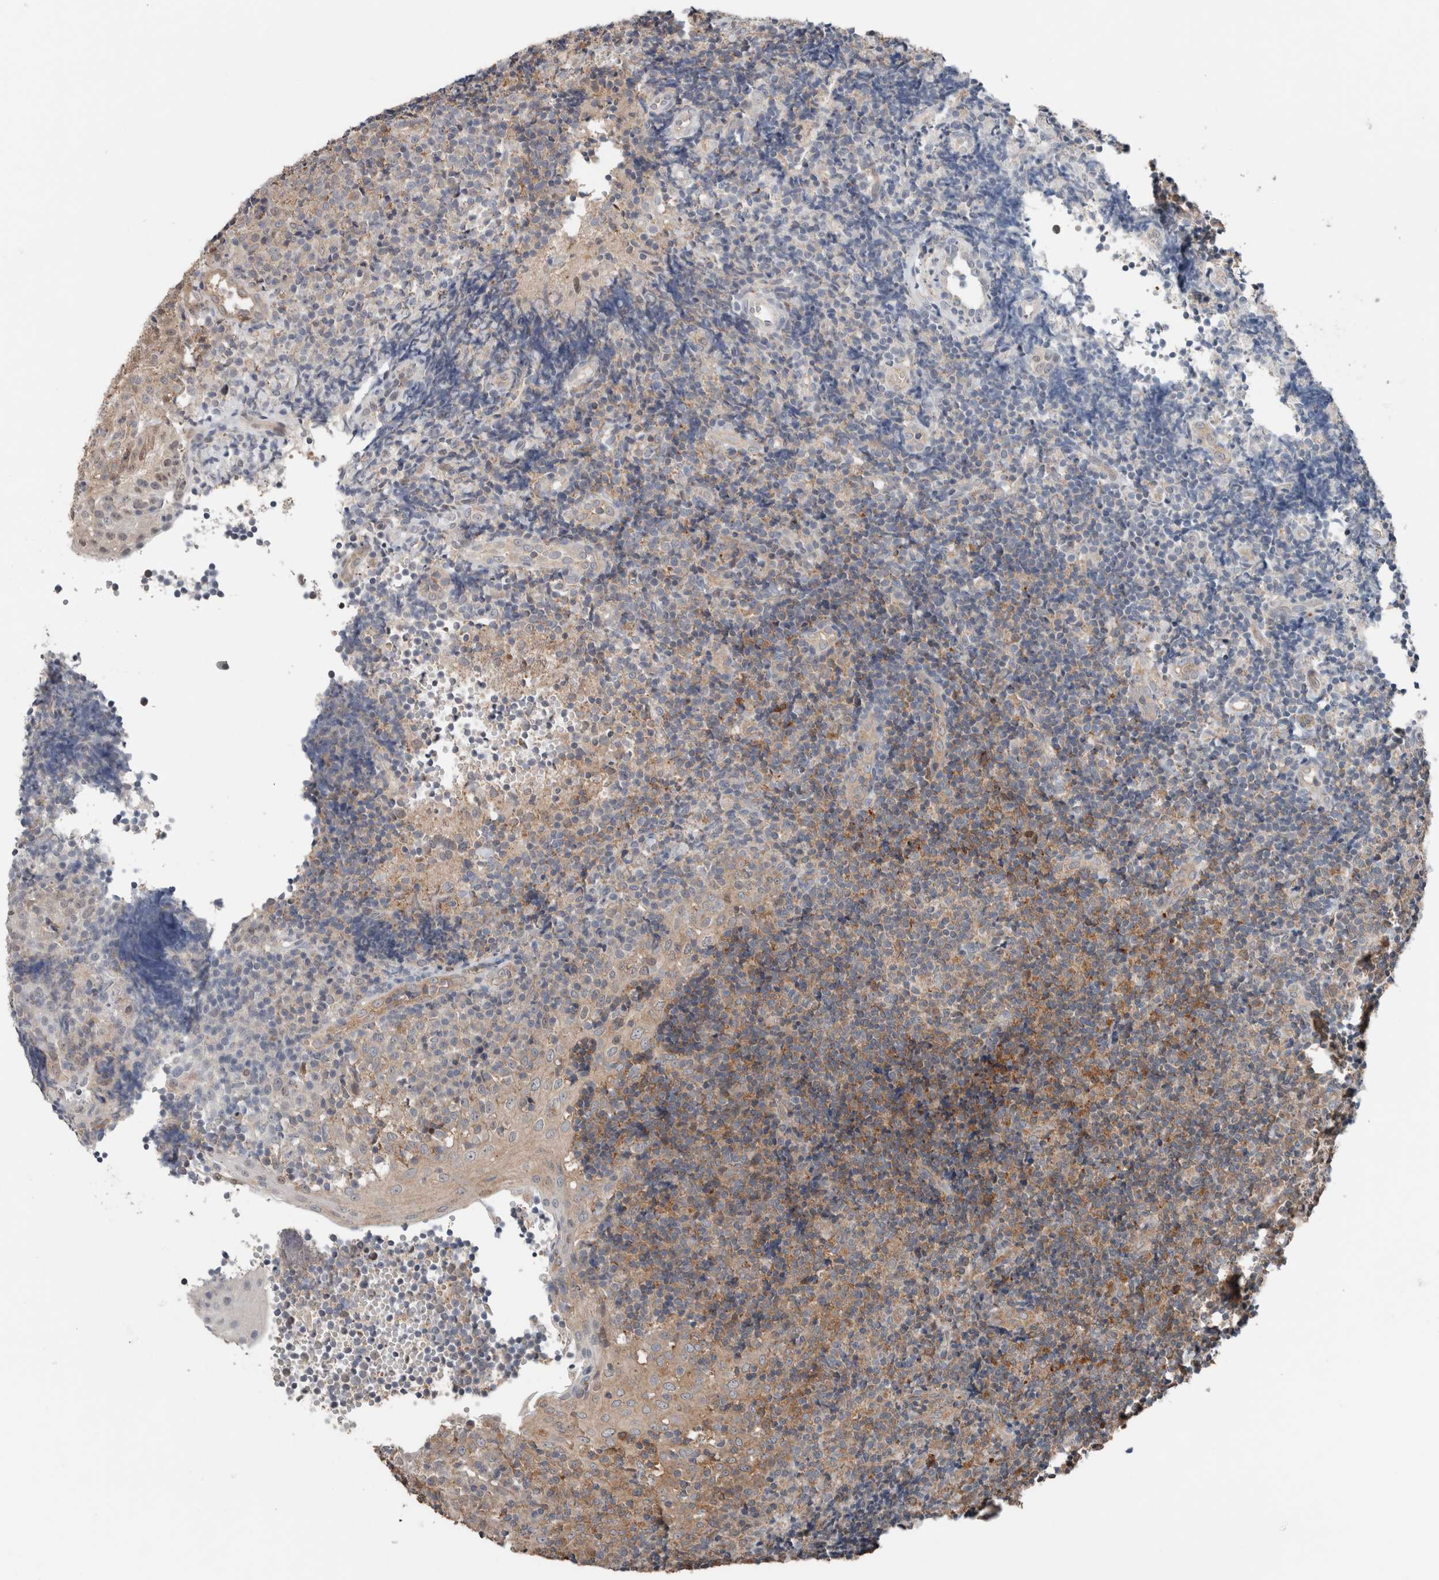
{"staining": {"intensity": "strong", "quantity": ">75%", "location": "cytoplasmic/membranous"}, "tissue": "tonsil", "cell_type": "Germinal center cells", "image_type": "normal", "snomed": [{"axis": "morphology", "description": "Normal tissue, NOS"}, {"axis": "topography", "description": "Tonsil"}], "caption": "Immunohistochemical staining of normal human tonsil demonstrates >75% levels of strong cytoplasmic/membranous protein staining in approximately >75% of germinal center cells.", "gene": "XPNPEP1", "patient": {"sex": "female", "age": 40}}